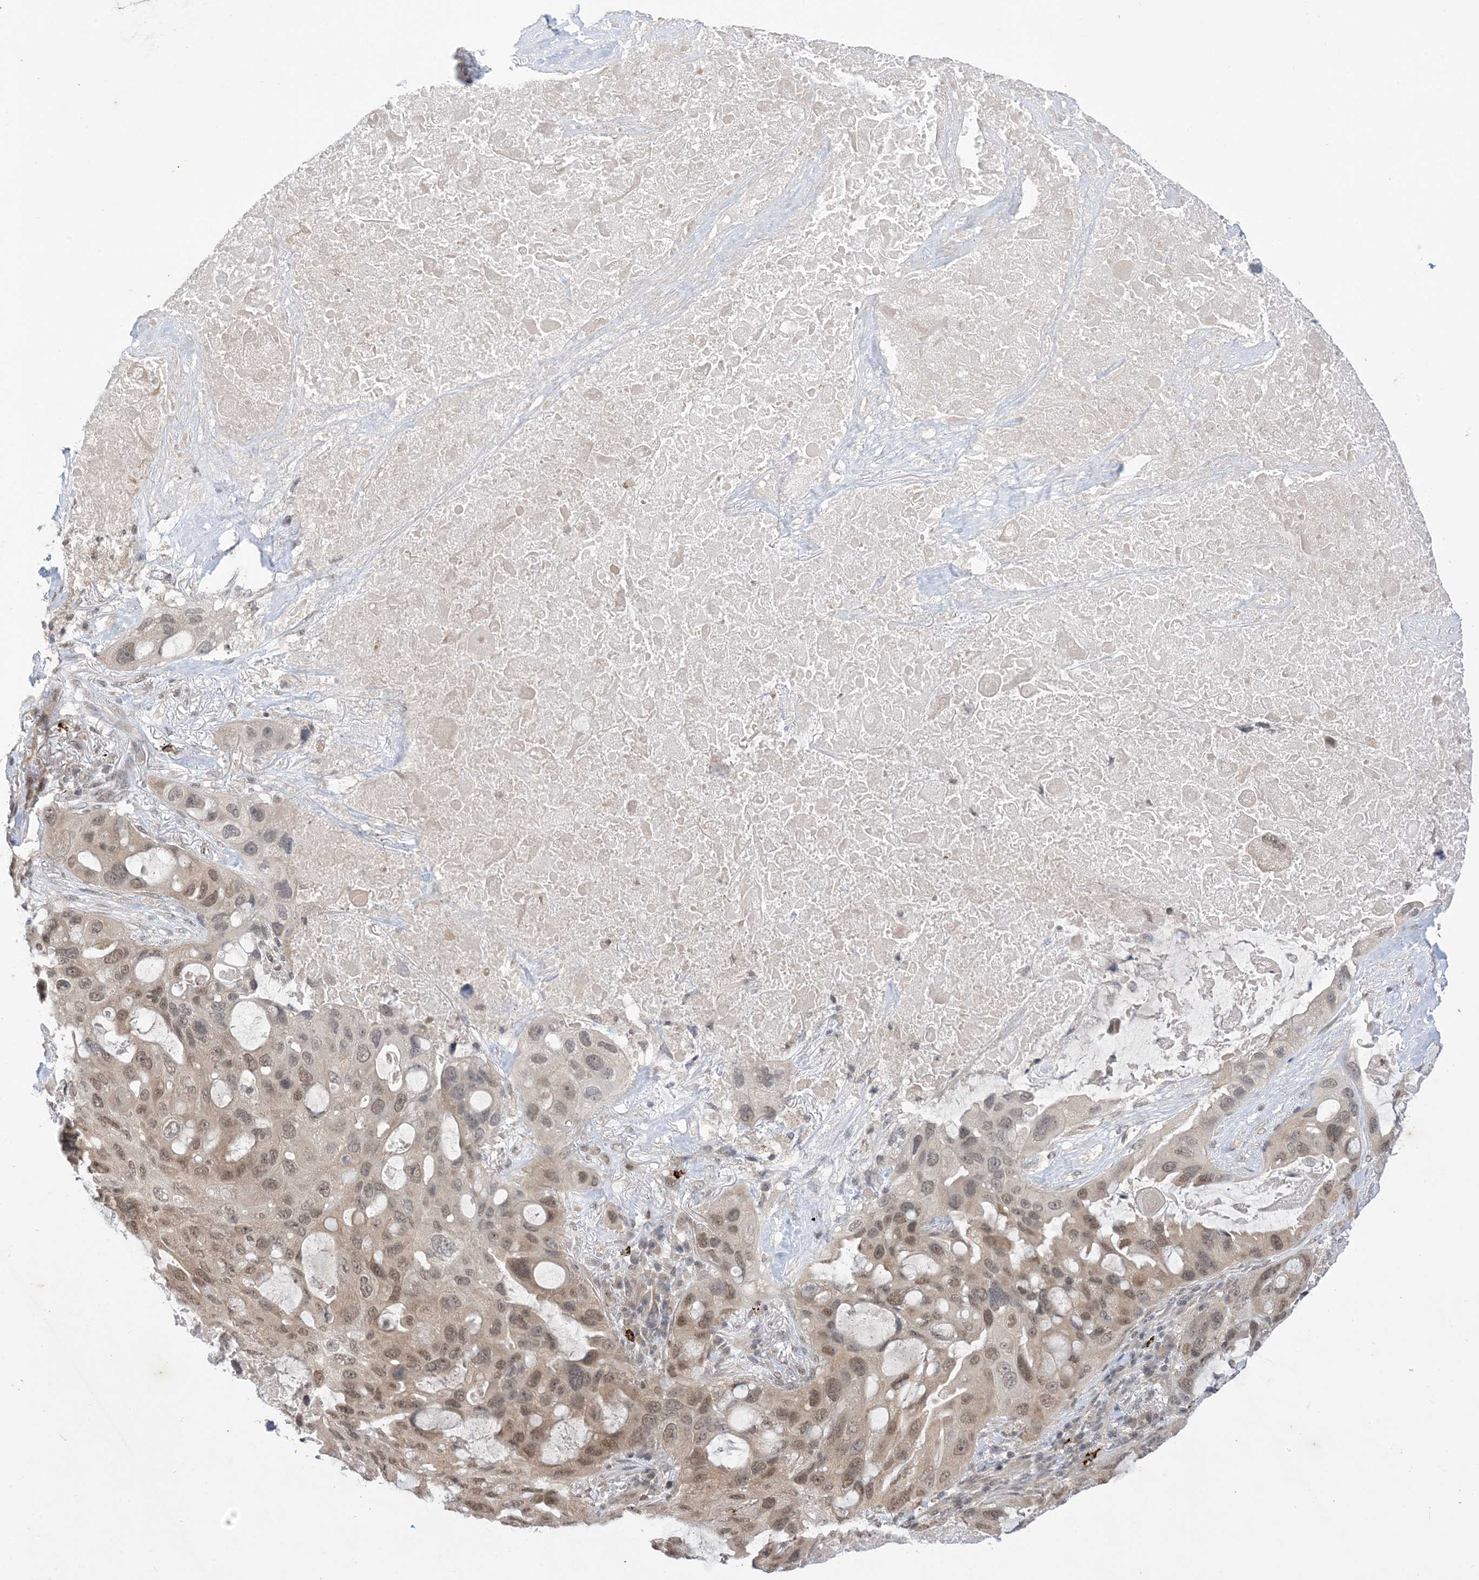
{"staining": {"intensity": "moderate", "quantity": "<25%", "location": "nuclear"}, "tissue": "lung cancer", "cell_type": "Tumor cells", "image_type": "cancer", "snomed": [{"axis": "morphology", "description": "Squamous cell carcinoma, NOS"}, {"axis": "topography", "description": "Lung"}], "caption": "The photomicrograph exhibits immunohistochemical staining of lung squamous cell carcinoma. There is moderate nuclear expression is identified in about <25% of tumor cells. Immunohistochemistry stains the protein in brown and the nuclei are stained blue.", "gene": "RANBP9", "patient": {"sex": "female", "age": 73}}